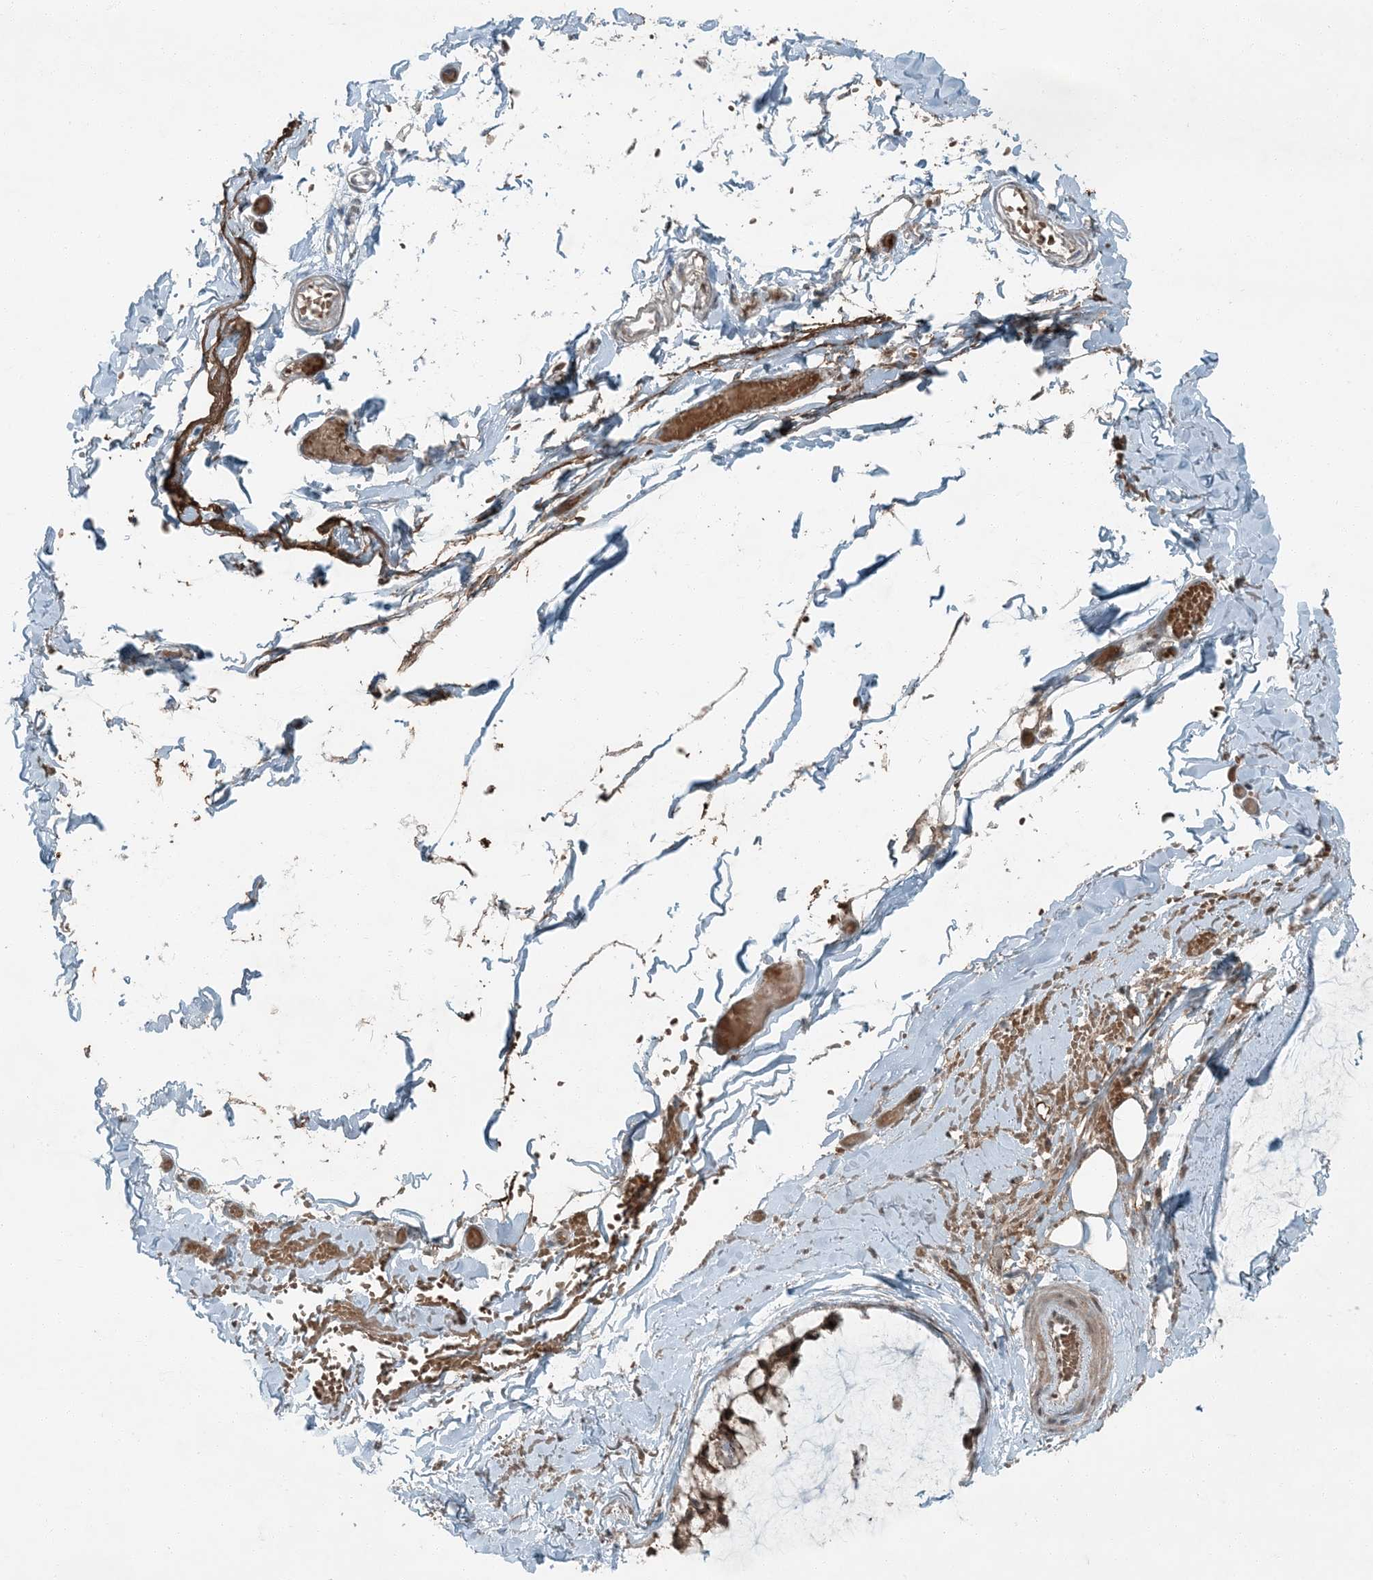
{"staining": {"intensity": "strong", "quantity": ">75%", "location": "nuclear"}, "tissue": "ovarian cancer", "cell_type": "Tumor cells", "image_type": "cancer", "snomed": [{"axis": "morphology", "description": "Cystadenocarcinoma, mucinous, NOS"}, {"axis": "topography", "description": "Ovary"}], "caption": "Protein positivity by immunohistochemistry (IHC) reveals strong nuclear positivity in about >75% of tumor cells in mucinous cystadenocarcinoma (ovarian).", "gene": "TRAPPC12", "patient": {"sex": "female", "age": 39}}